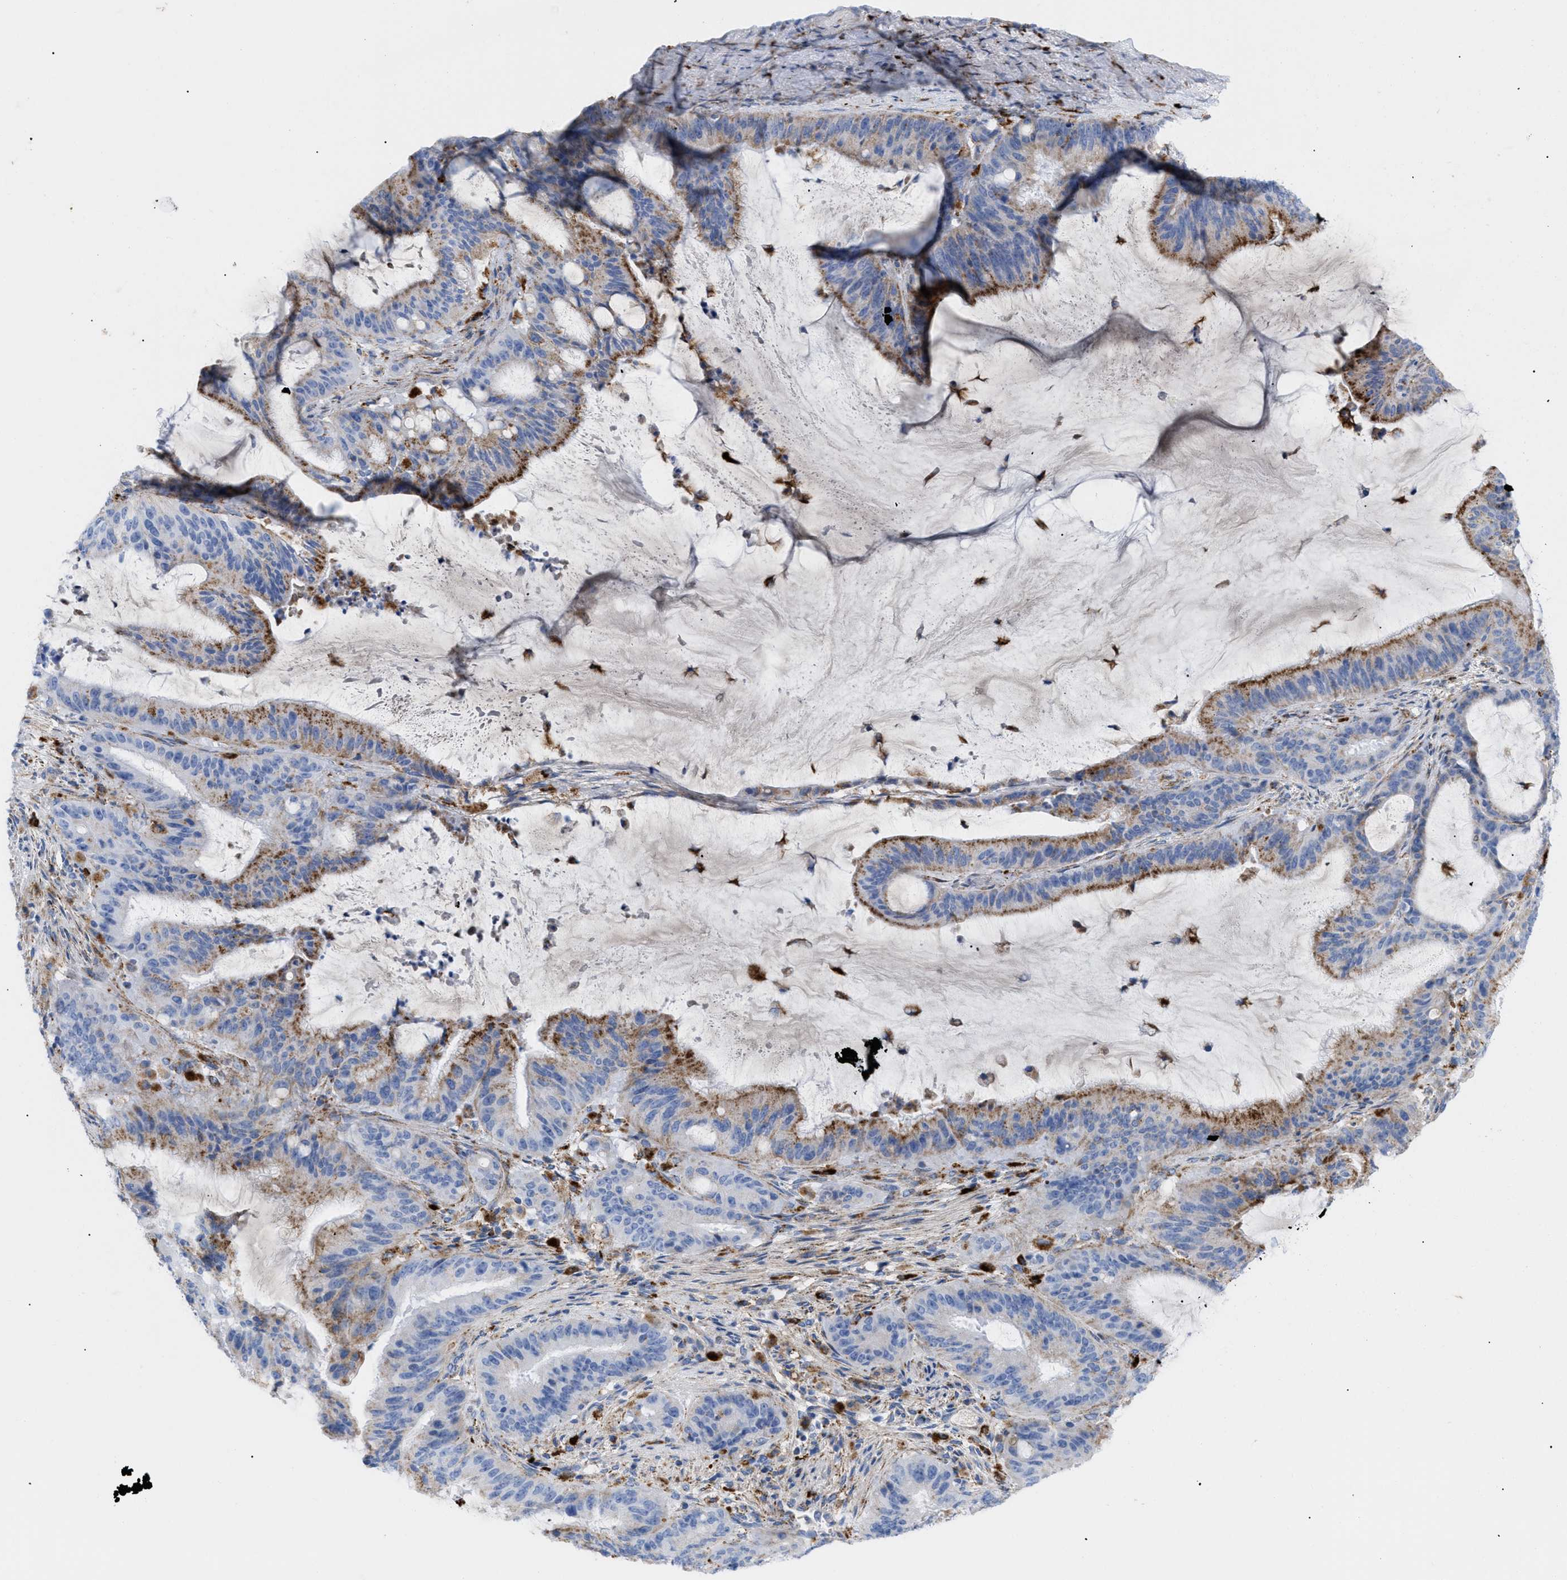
{"staining": {"intensity": "moderate", "quantity": "25%-75%", "location": "cytoplasmic/membranous"}, "tissue": "liver cancer", "cell_type": "Tumor cells", "image_type": "cancer", "snomed": [{"axis": "morphology", "description": "Normal tissue, NOS"}, {"axis": "morphology", "description": "Cholangiocarcinoma"}, {"axis": "topography", "description": "Liver"}, {"axis": "topography", "description": "Peripheral nerve tissue"}], "caption": "This micrograph shows immunohistochemistry staining of human liver cholangiocarcinoma, with medium moderate cytoplasmic/membranous positivity in about 25%-75% of tumor cells.", "gene": "DRAM2", "patient": {"sex": "female", "age": 73}}